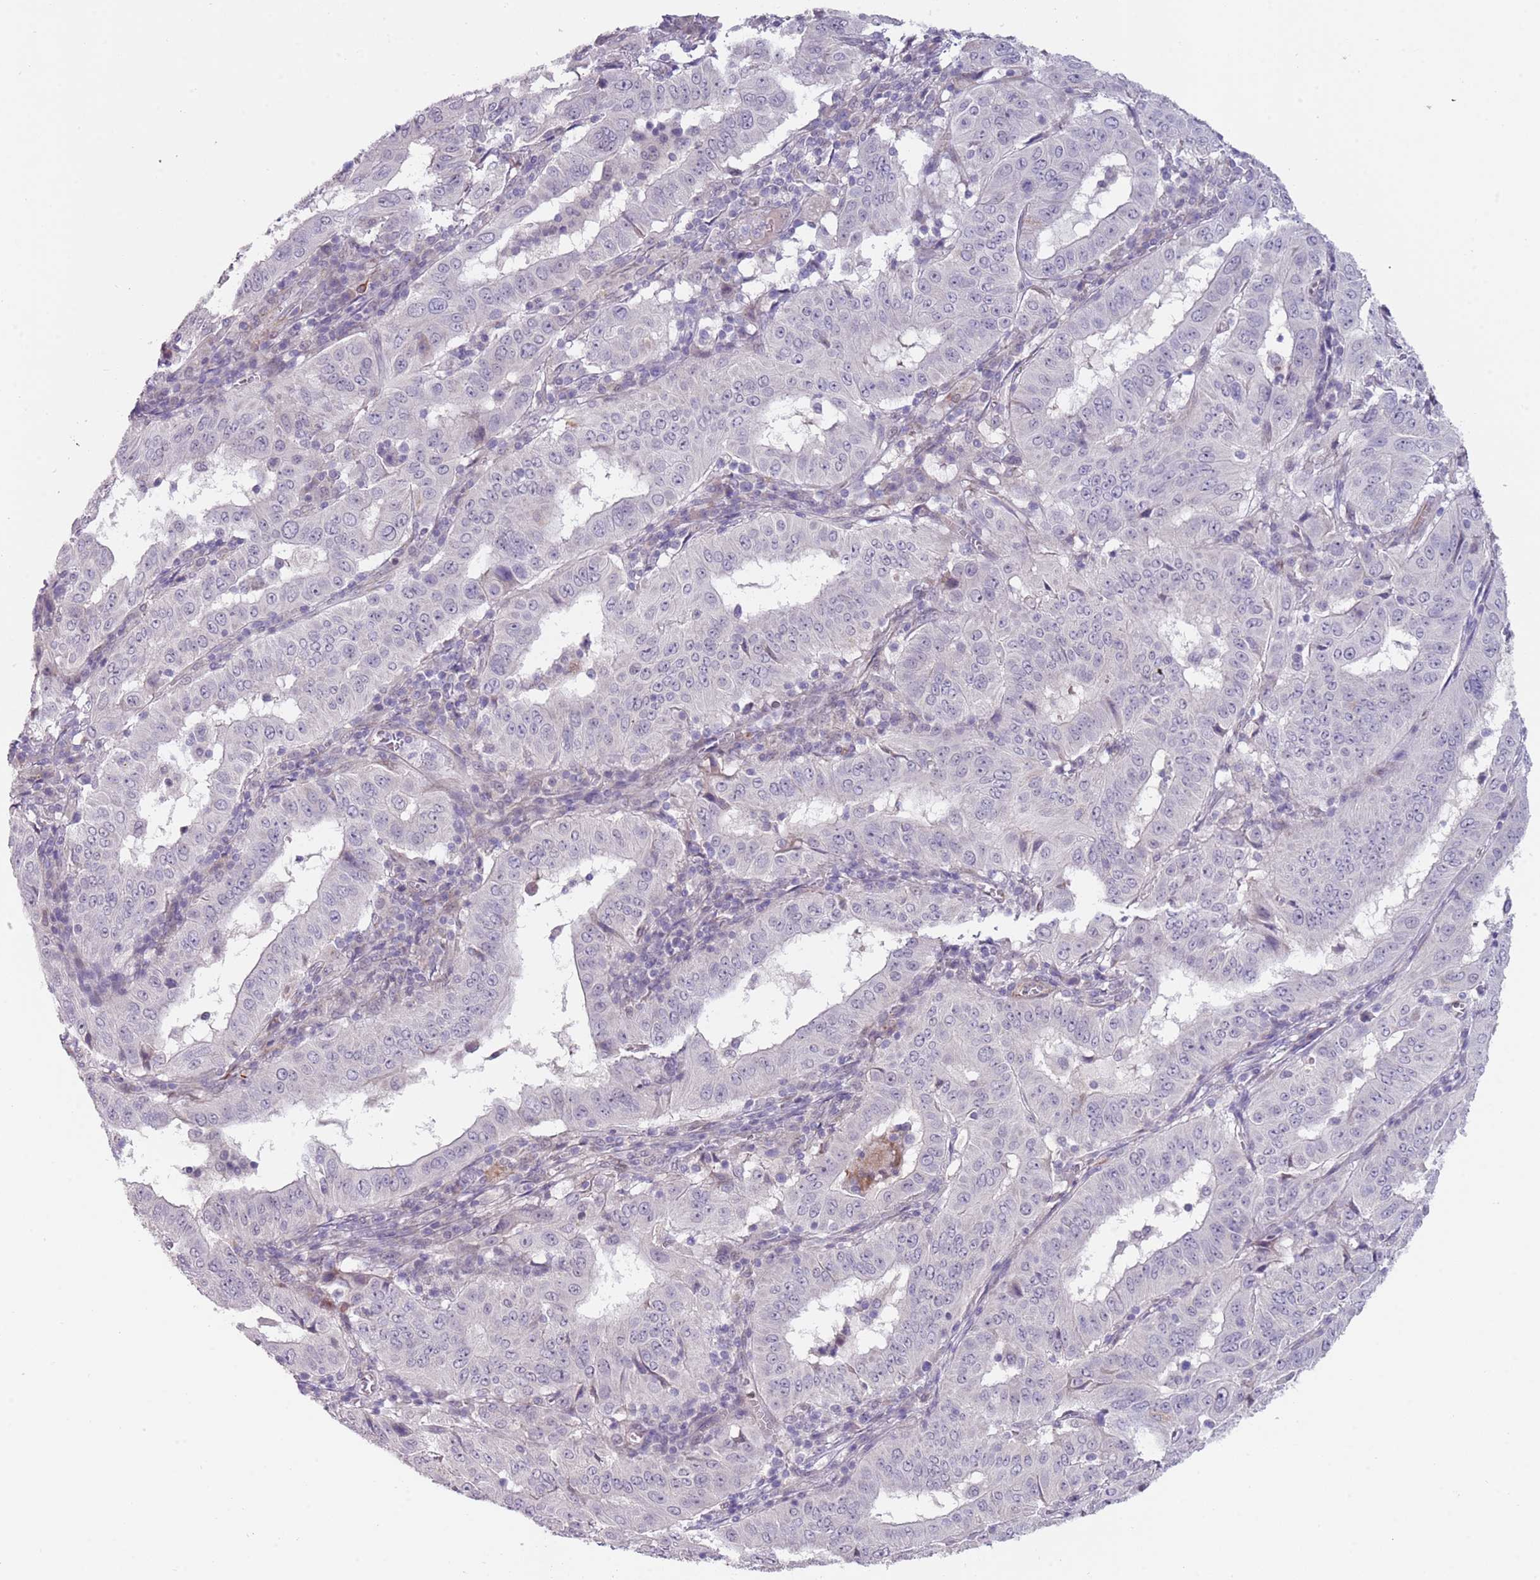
{"staining": {"intensity": "negative", "quantity": "none", "location": "none"}, "tissue": "pancreatic cancer", "cell_type": "Tumor cells", "image_type": "cancer", "snomed": [{"axis": "morphology", "description": "Adenocarcinoma, NOS"}, {"axis": "topography", "description": "Pancreas"}], "caption": "Tumor cells are negative for brown protein staining in pancreatic cancer.", "gene": "NBPF3", "patient": {"sex": "male", "age": 63}}